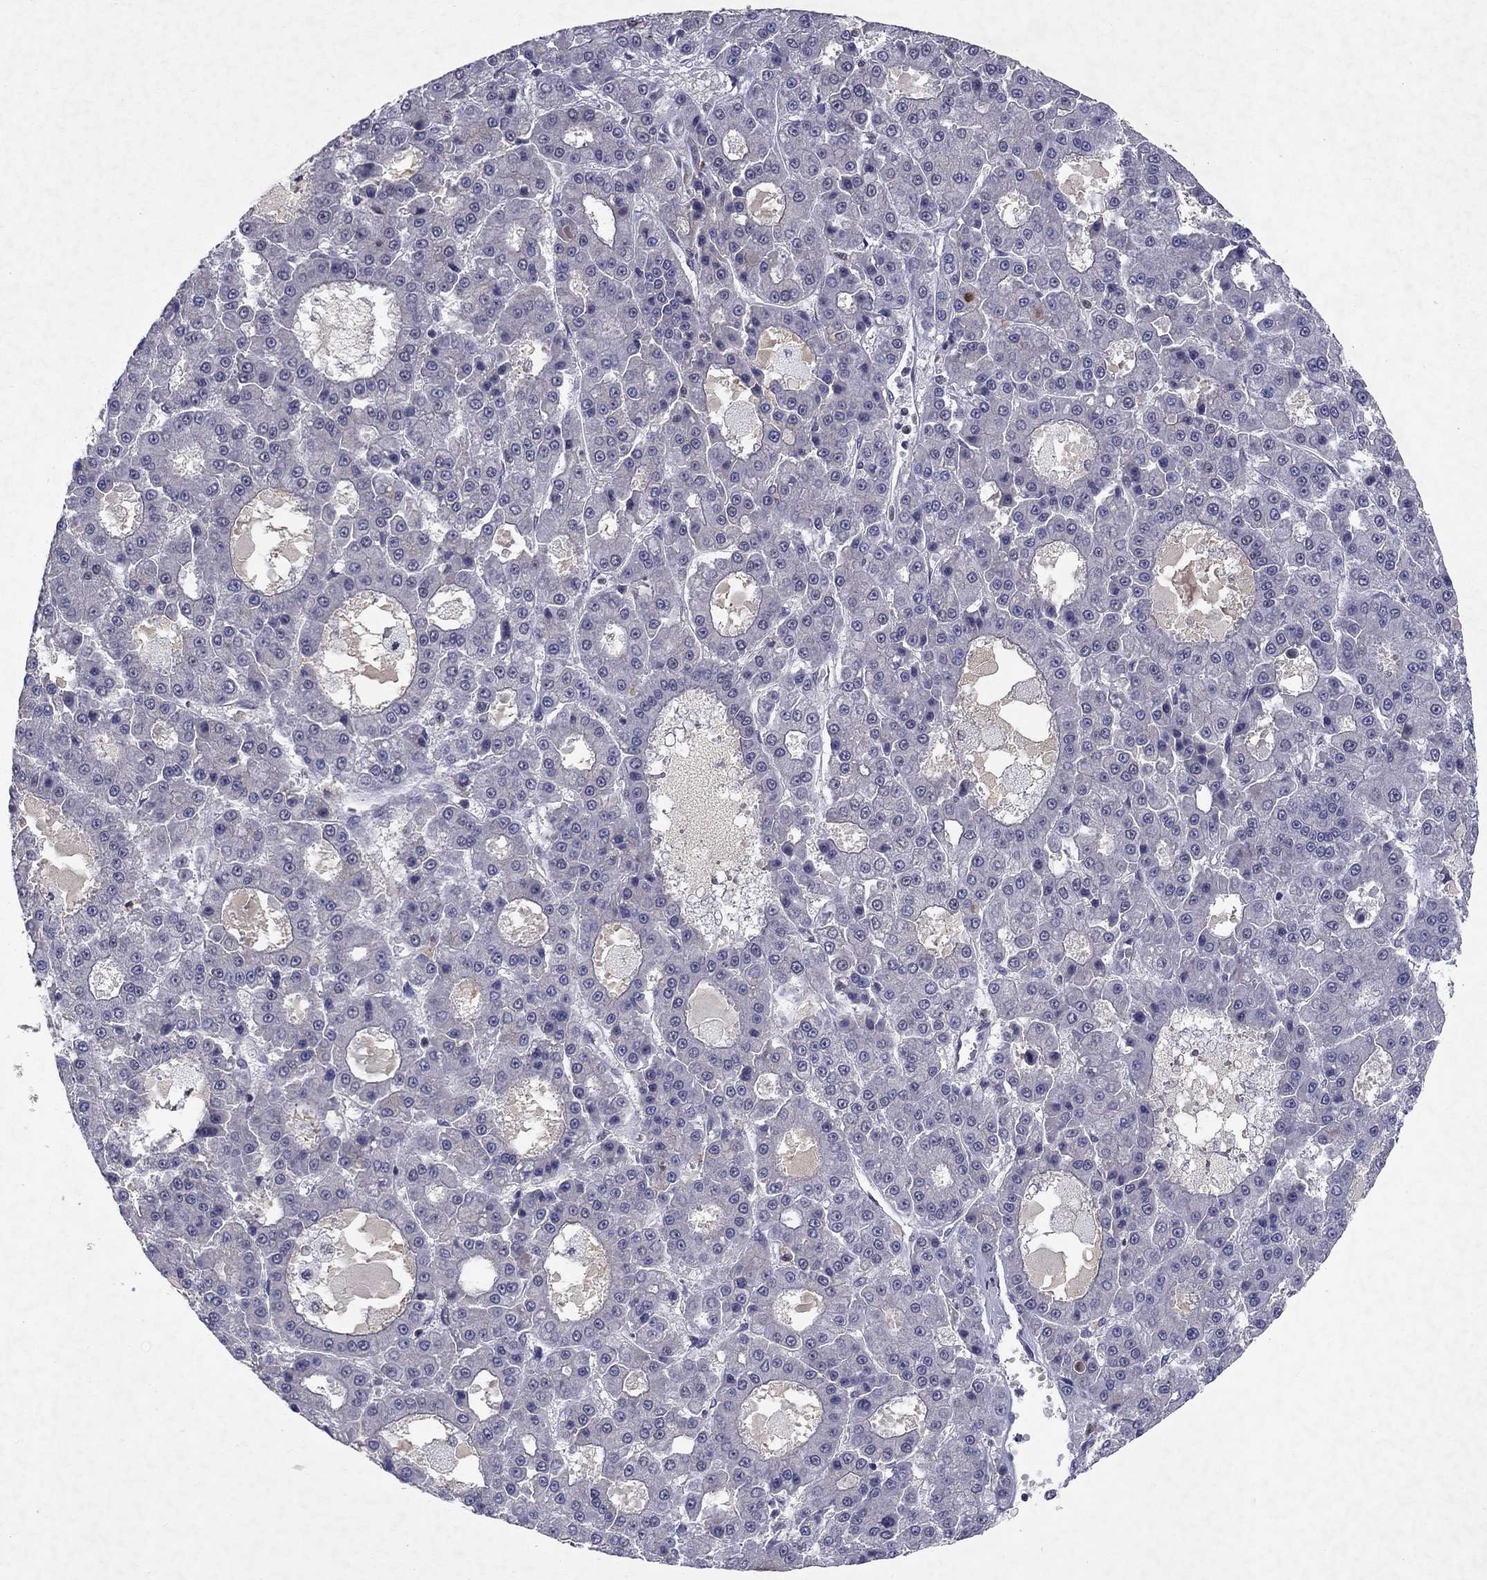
{"staining": {"intensity": "negative", "quantity": "none", "location": "none"}, "tissue": "liver cancer", "cell_type": "Tumor cells", "image_type": "cancer", "snomed": [{"axis": "morphology", "description": "Carcinoma, Hepatocellular, NOS"}, {"axis": "topography", "description": "Liver"}], "caption": "Protein analysis of liver cancer (hepatocellular carcinoma) demonstrates no significant positivity in tumor cells.", "gene": "CRTC1", "patient": {"sex": "male", "age": 70}}